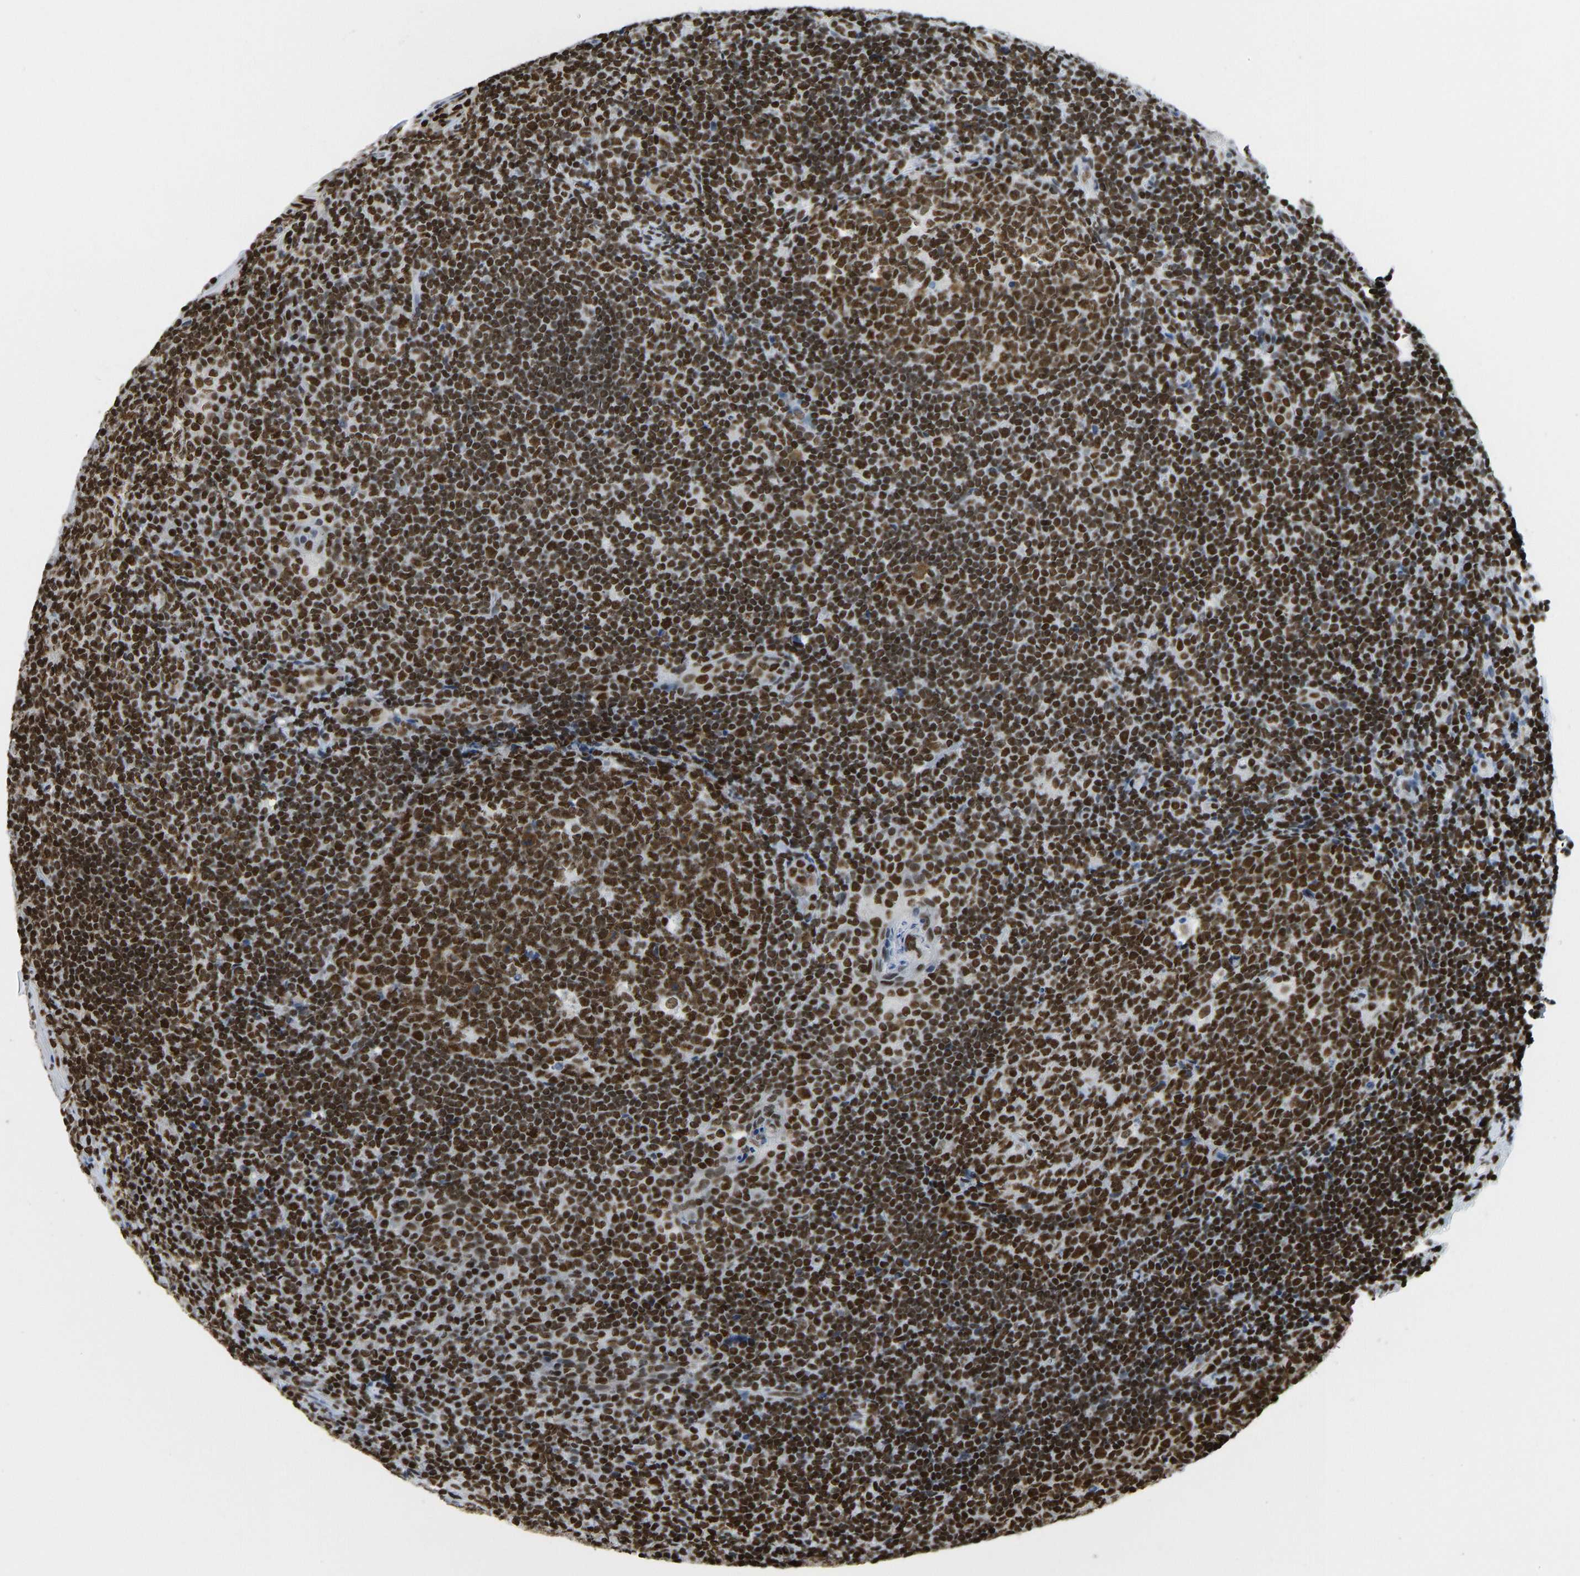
{"staining": {"intensity": "strong", "quantity": ">75%", "location": "nuclear"}, "tissue": "tonsil", "cell_type": "Germinal center cells", "image_type": "normal", "snomed": [{"axis": "morphology", "description": "Normal tissue, NOS"}, {"axis": "topography", "description": "Tonsil"}], "caption": "High-magnification brightfield microscopy of unremarkable tonsil stained with DAB (3,3'-diaminobenzidine) (brown) and counterstained with hematoxylin (blue). germinal center cells exhibit strong nuclear positivity is present in approximately>75% of cells. (DAB = brown stain, brightfield microscopy at high magnification).", "gene": "ZSCAN20", "patient": {"sex": "male", "age": 37}}